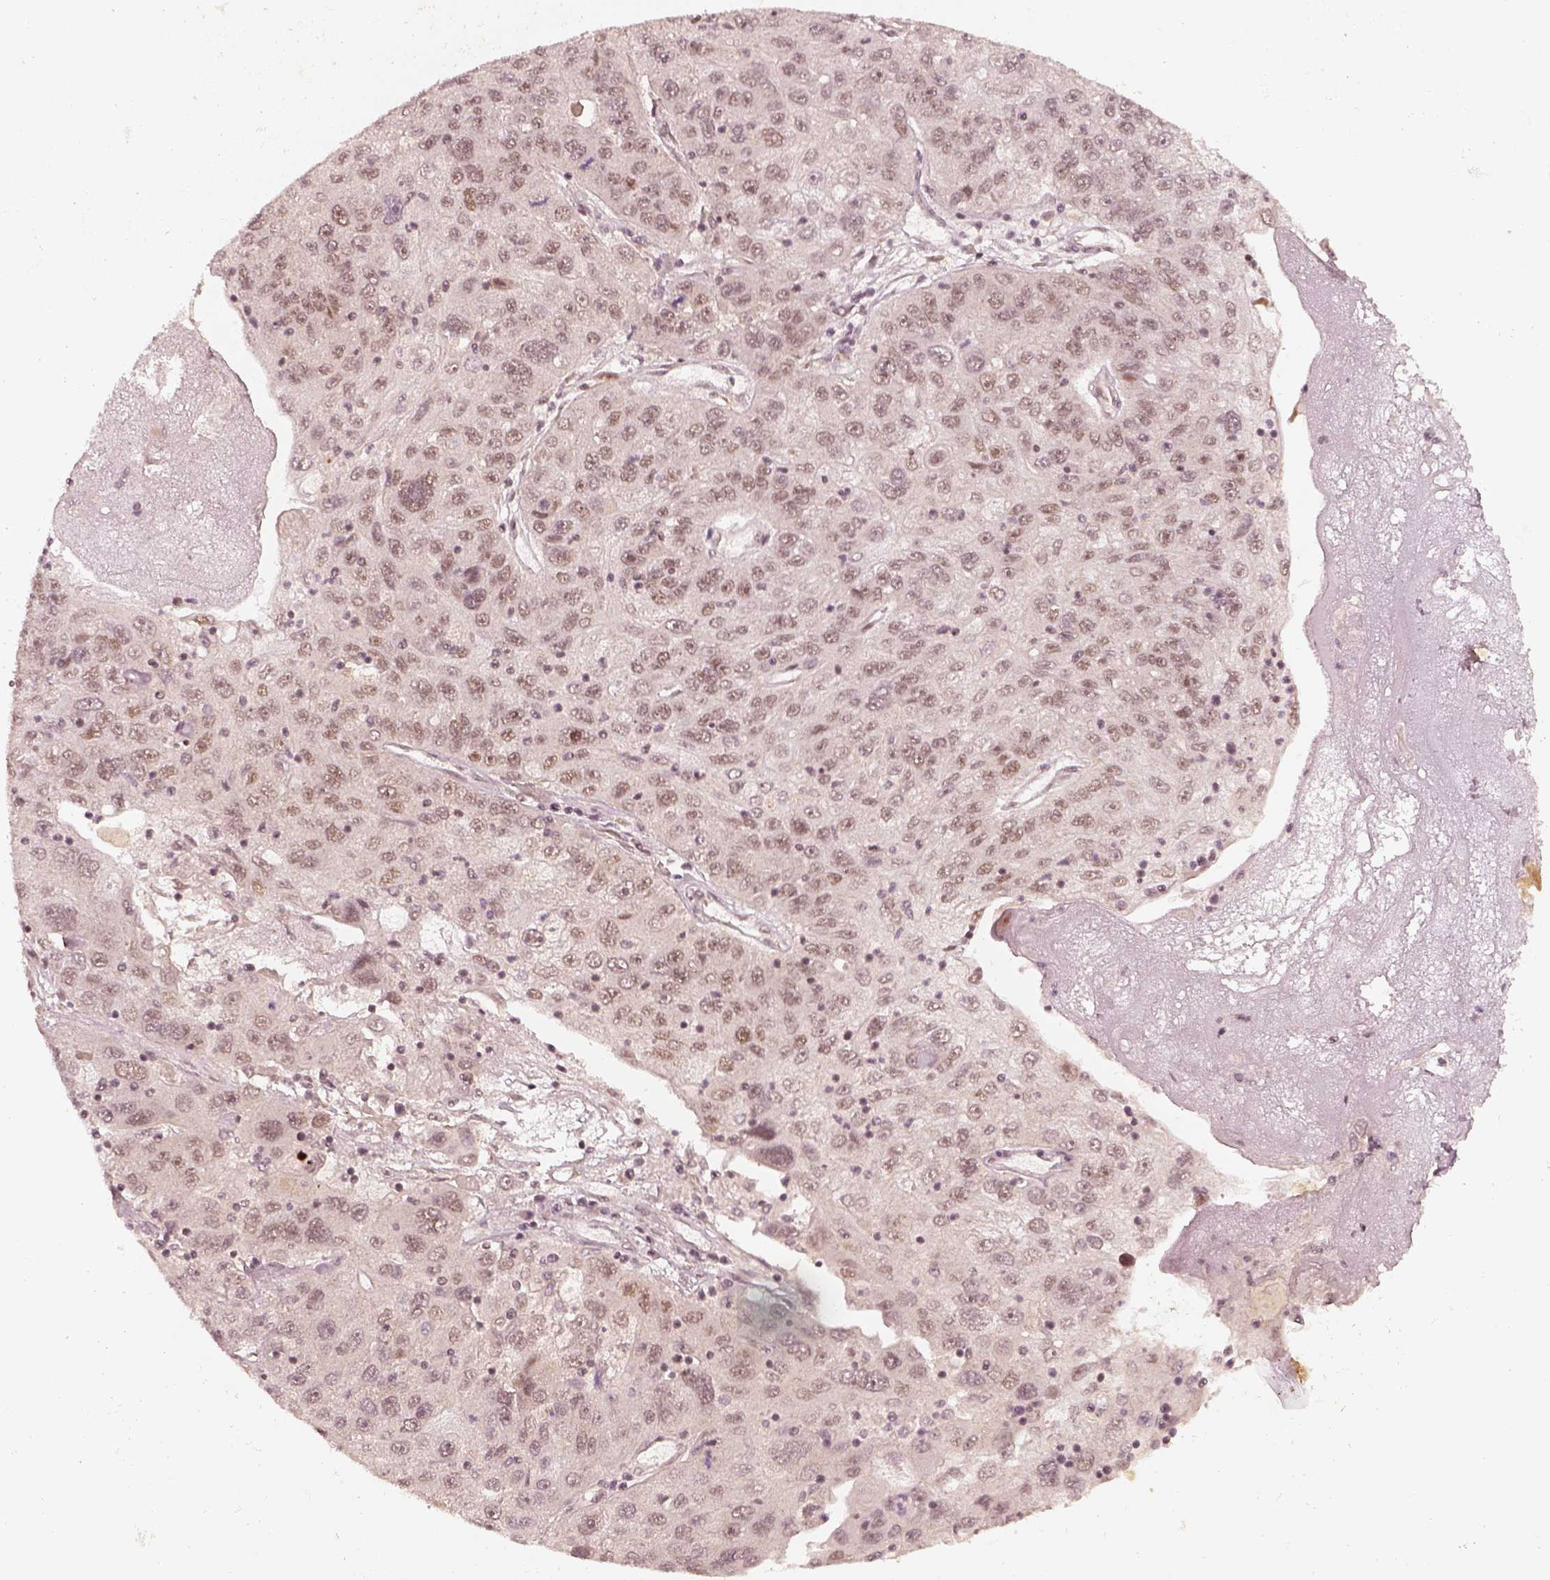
{"staining": {"intensity": "weak", "quantity": "<25%", "location": "nuclear"}, "tissue": "stomach cancer", "cell_type": "Tumor cells", "image_type": "cancer", "snomed": [{"axis": "morphology", "description": "Adenocarcinoma, NOS"}, {"axis": "topography", "description": "Stomach"}], "caption": "This is an immunohistochemistry histopathology image of stomach adenocarcinoma. There is no staining in tumor cells.", "gene": "GMEB2", "patient": {"sex": "male", "age": 56}}